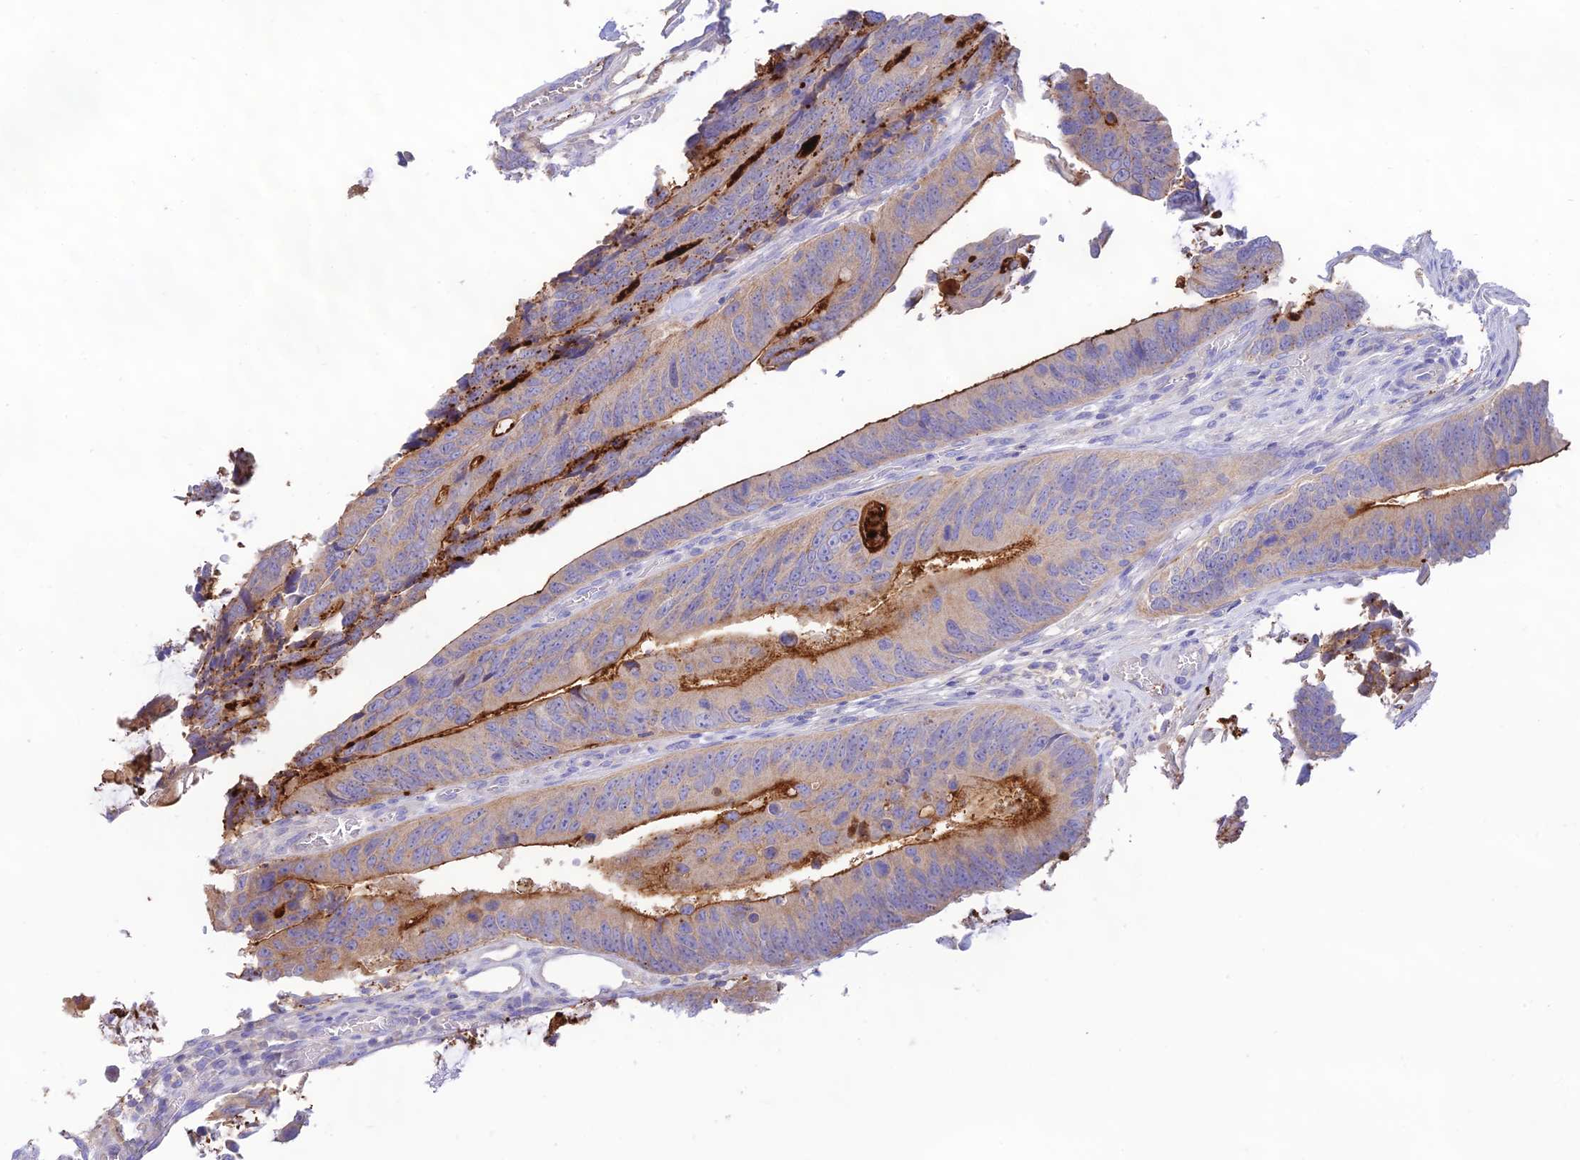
{"staining": {"intensity": "moderate", "quantity": "25%-75%", "location": "cytoplasmic/membranous"}, "tissue": "colorectal cancer", "cell_type": "Tumor cells", "image_type": "cancer", "snomed": [{"axis": "morphology", "description": "Adenocarcinoma, NOS"}, {"axis": "topography", "description": "Colon"}], "caption": "IHC micrograph of neoplastic tissue: human colorectal adenocarcinoma stained using IHC displays medium levels of moderate protein expression localized specifically in the cytoplasmic/membranous of tumor cells, appearing as a cytoplasmic/membranous brown color.", "gene": "NLRP9", "patient": {"sex": "male", "age": 87}}